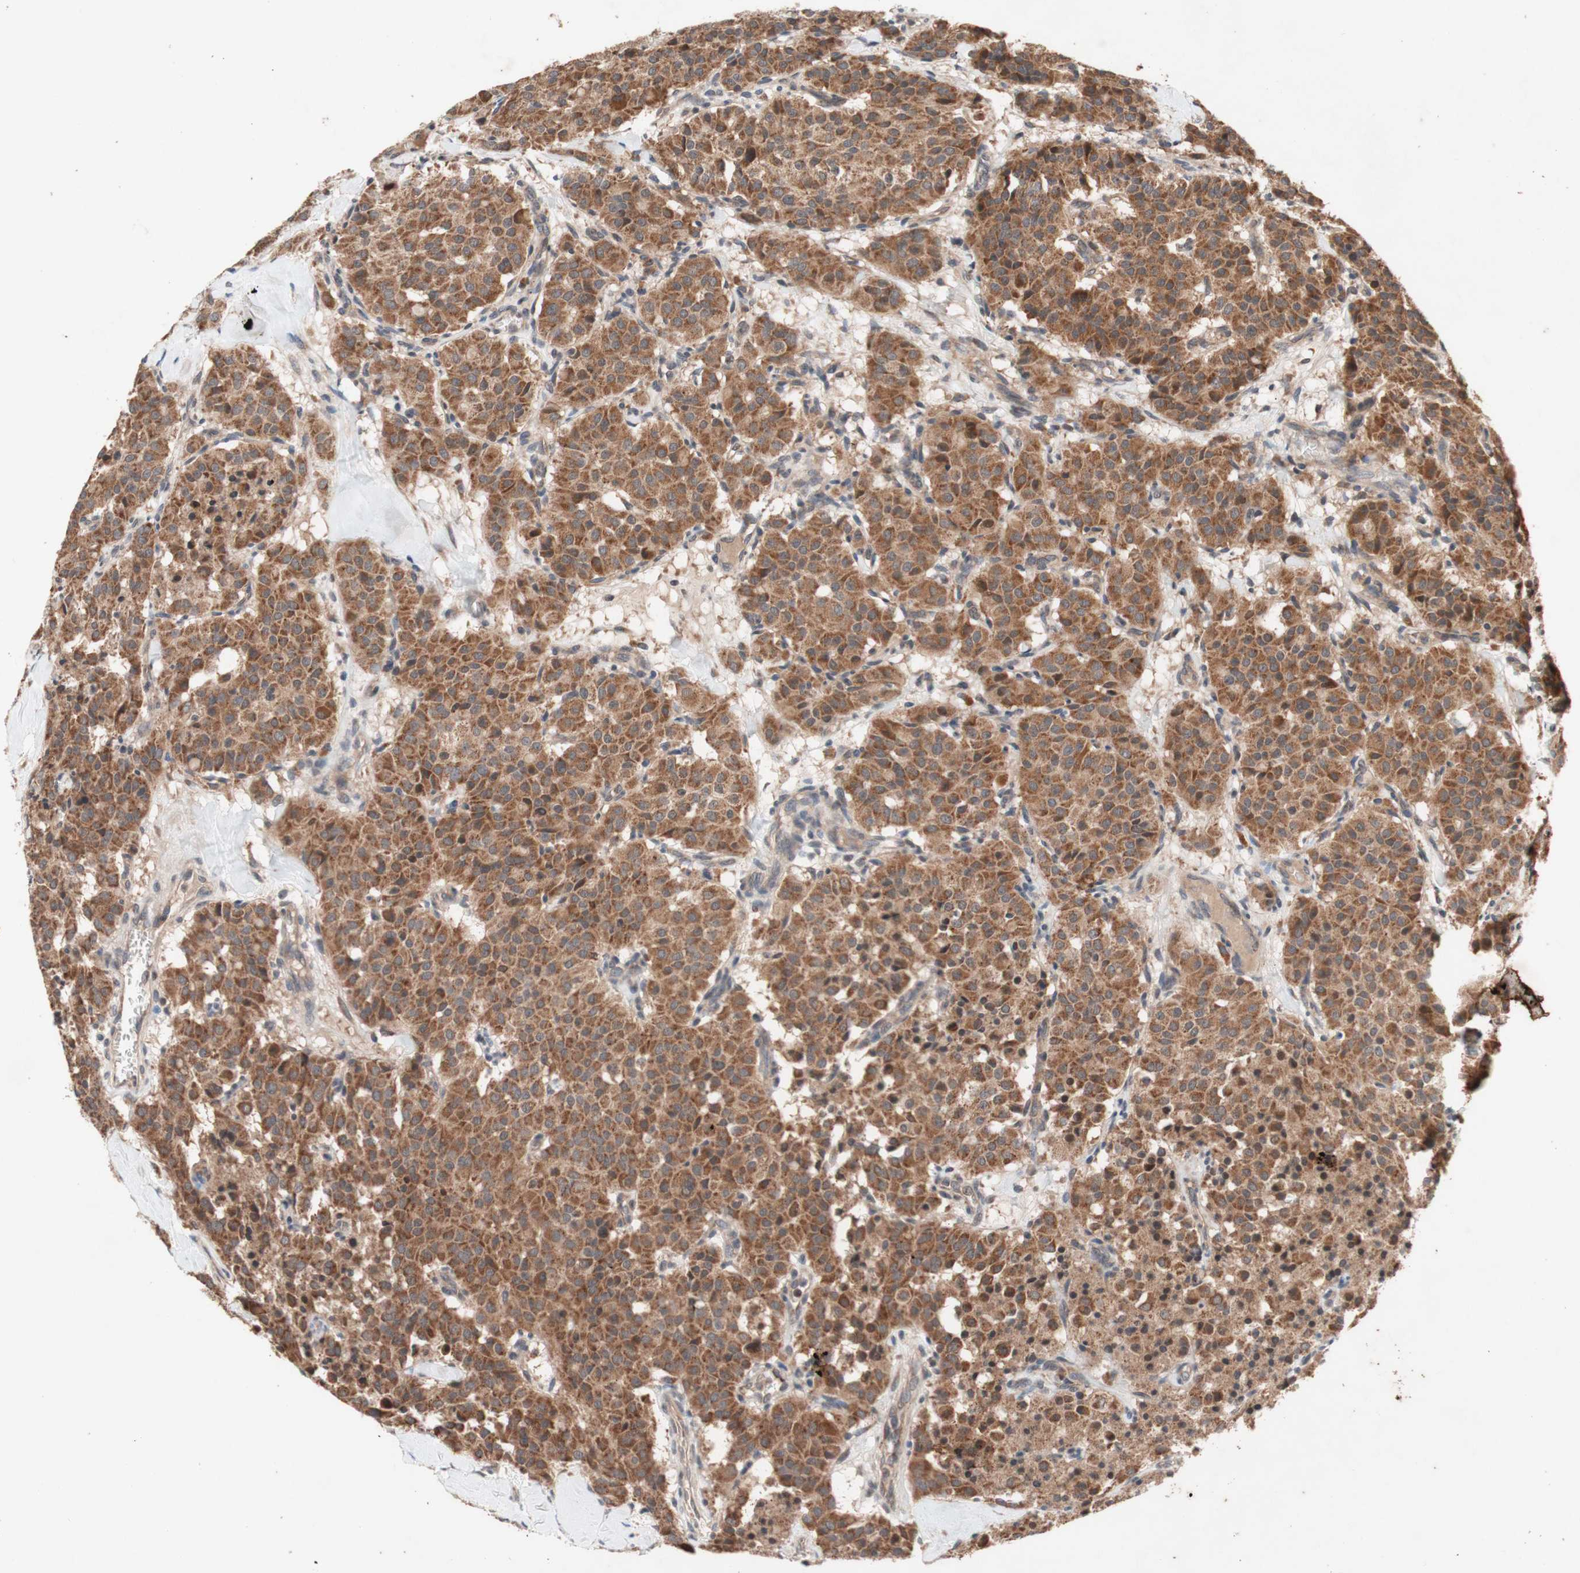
{"staining": {"intensity": "moderate", "quantity": ">75%", "location": "cytoplasmic/membranous,nuclear"}, "tissue": "carcinoid", "cell_type": "Tumor cells", "image_type": "cancer", "snomed": [{"axis": "morphology", "description": "Carcinoid, malignant, NOS"}, {"axis": "topography", "description": "Lung"}], "caption": "Approximately >75% of tumor cells in human carcinoid show moderate cytoplasmic/membranous and nuclear protein expression as visualized by brown immunohistochemical staining.", "gene": "DDOST", "patient": {"sex": "male", "age": 30}}